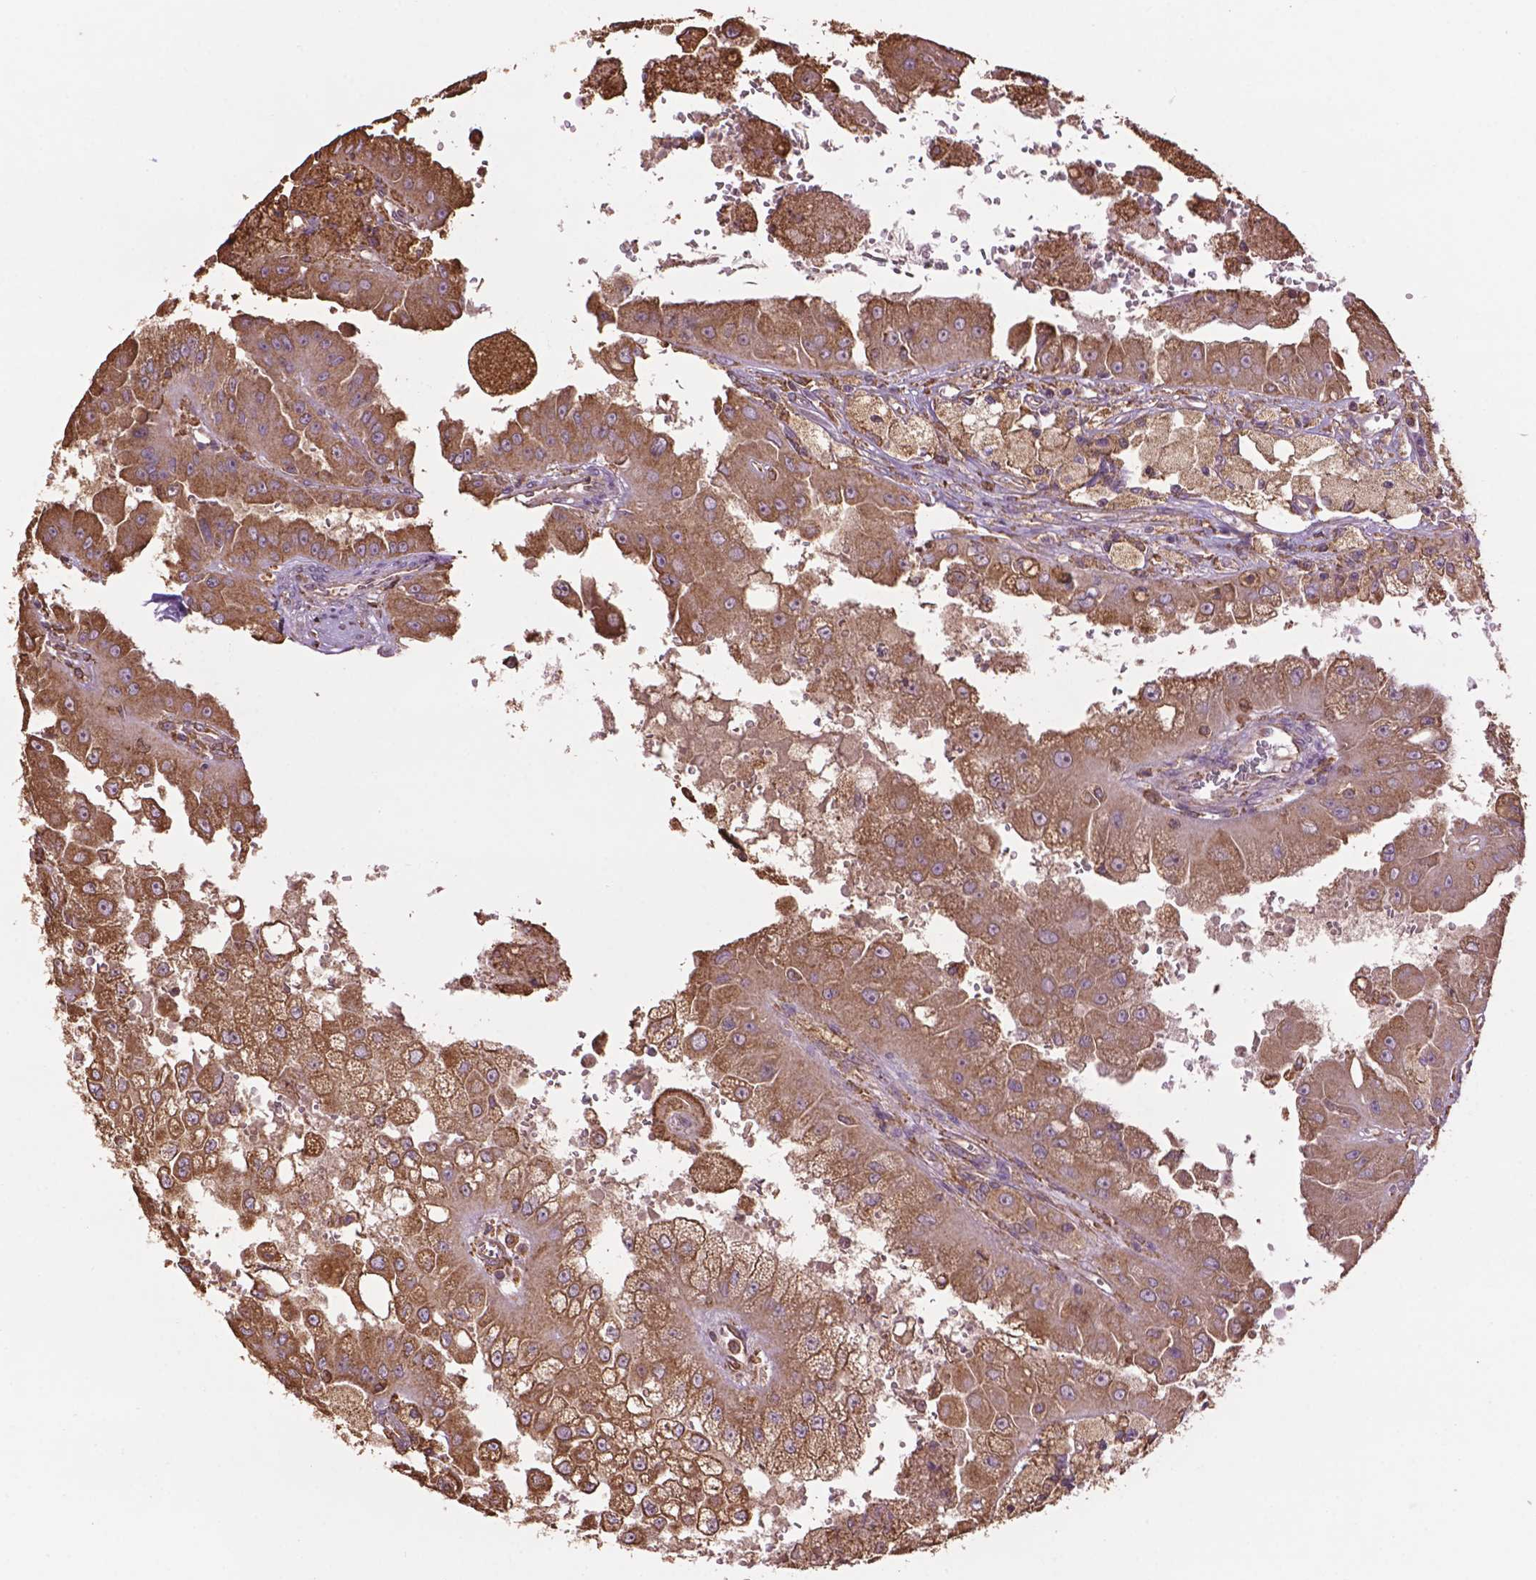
{"staining": {"intensity": "moderate", "quantity": ">75%", "location": "cytoplasmic/membranous"}, "tissue": "renal cancer", "cell_type": "Tumor cells", "image_type": "cancer", "snomed": [{"axis": "morphology", "description": "Adenocarcinoma, NOS"}, {"axis": "topography", "description": "Kidney"}], "caption": "DAB (3,3'-diaminobenzidine) immunohistochemical staining of renal cancer (adenocarcinoma) reveals moderate cytoplasmic/membranous protein staining in about >75% of tumor cells.", "gene": "PPP2R5E", "patient": {"sex": "male", "age": 58}}